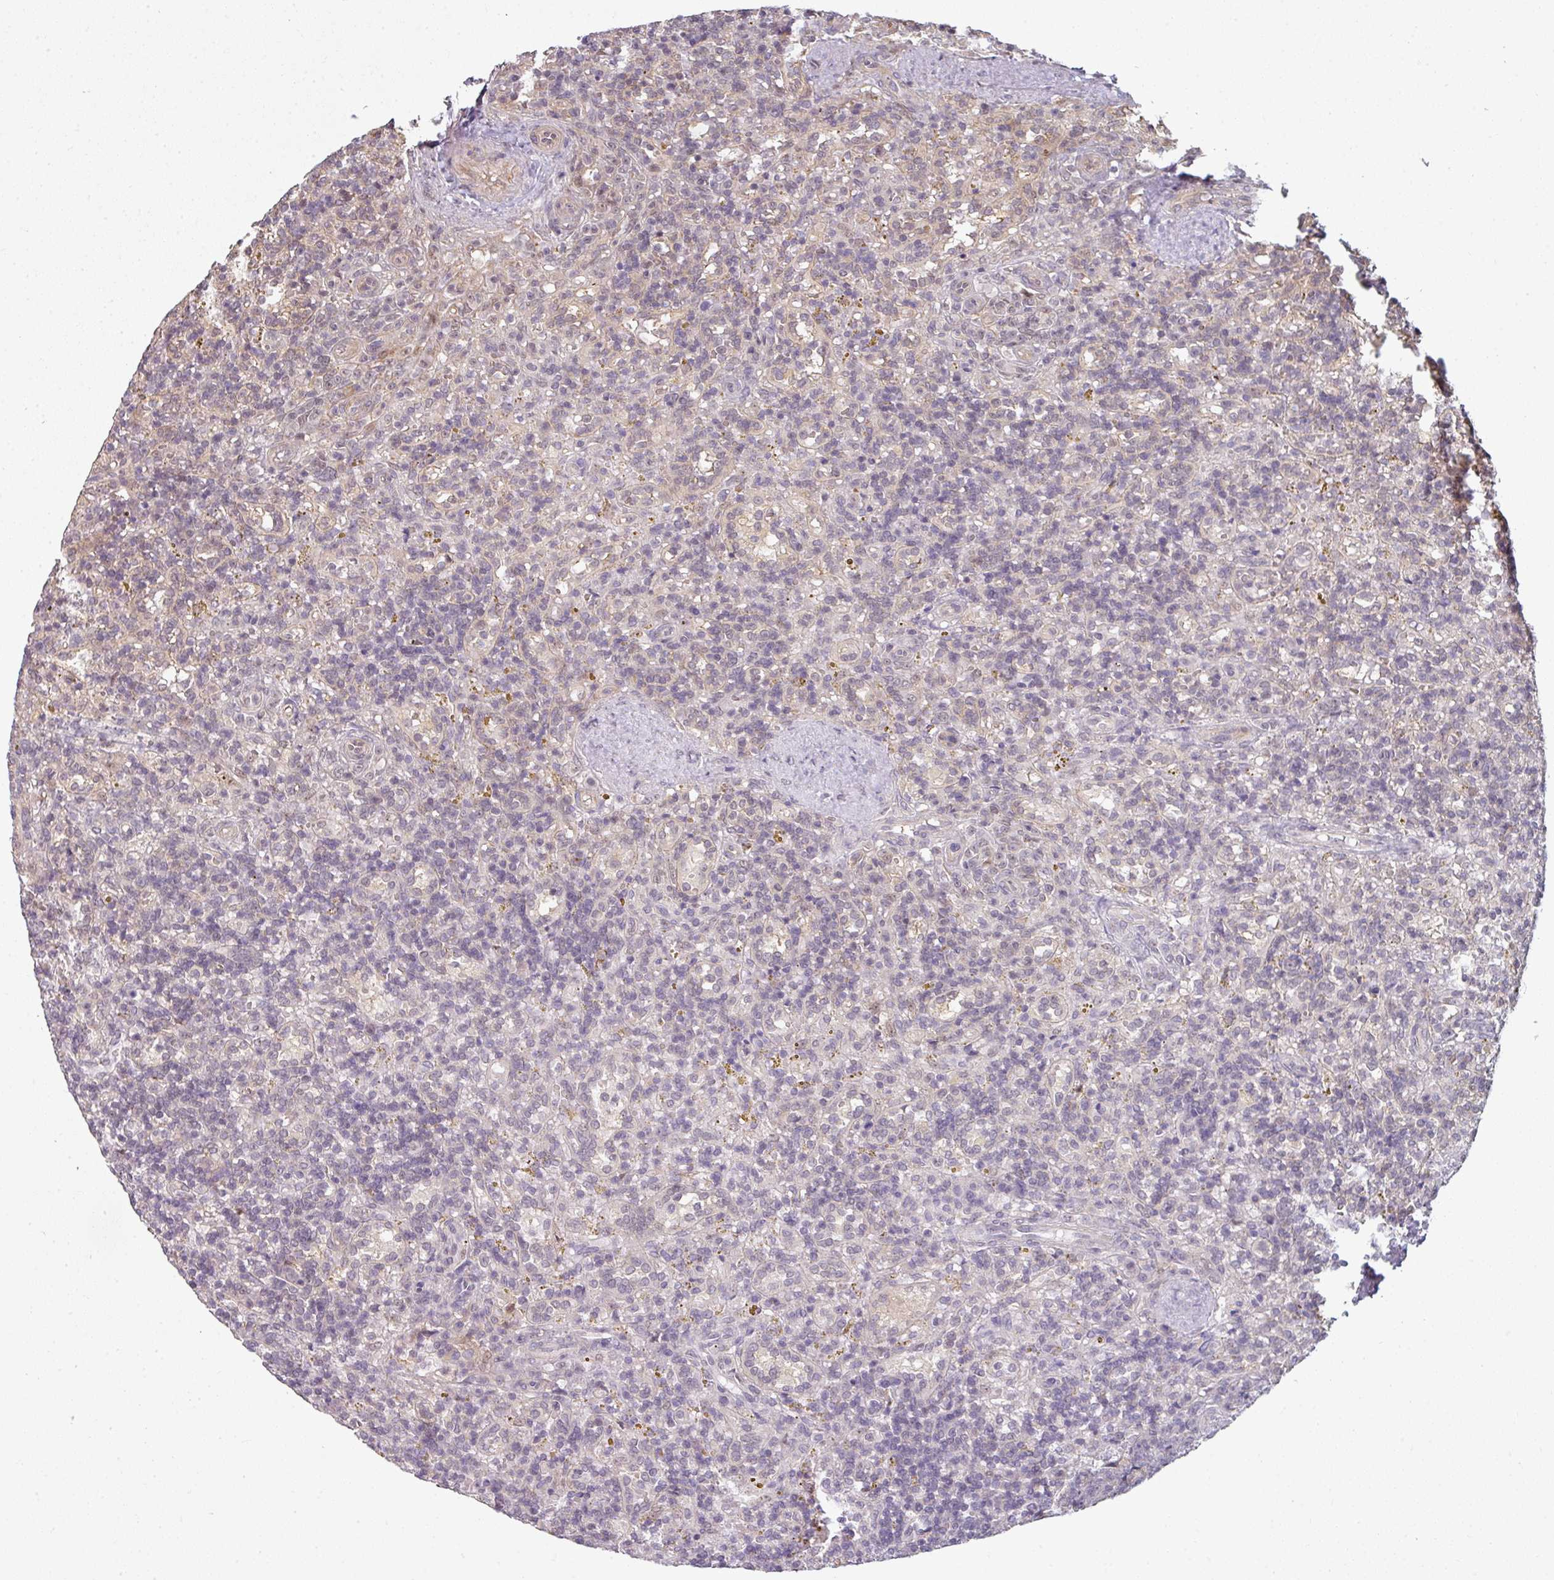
{"staining": {"intensity": "negative", "quantity": "none", "location": "none"}, "tissue": "lymphoma", "cell_type": "Tumor cells", "image_type": "cancer", "snomed": [{"axis": "morphology", "description": "Malignant lymphoma, non-Hodgkin's type, Low grade"}, {"axis": "topography", "description": "Spleen"}], "caption": "The immunohistochemistry photomicrograph has no significant staining in tumor cells of low-grade malignant lymphoma, non-Hodgkin's type tissue.", "gene": "GTF2H3", "patient": {"sex": "male", "age": 67}}